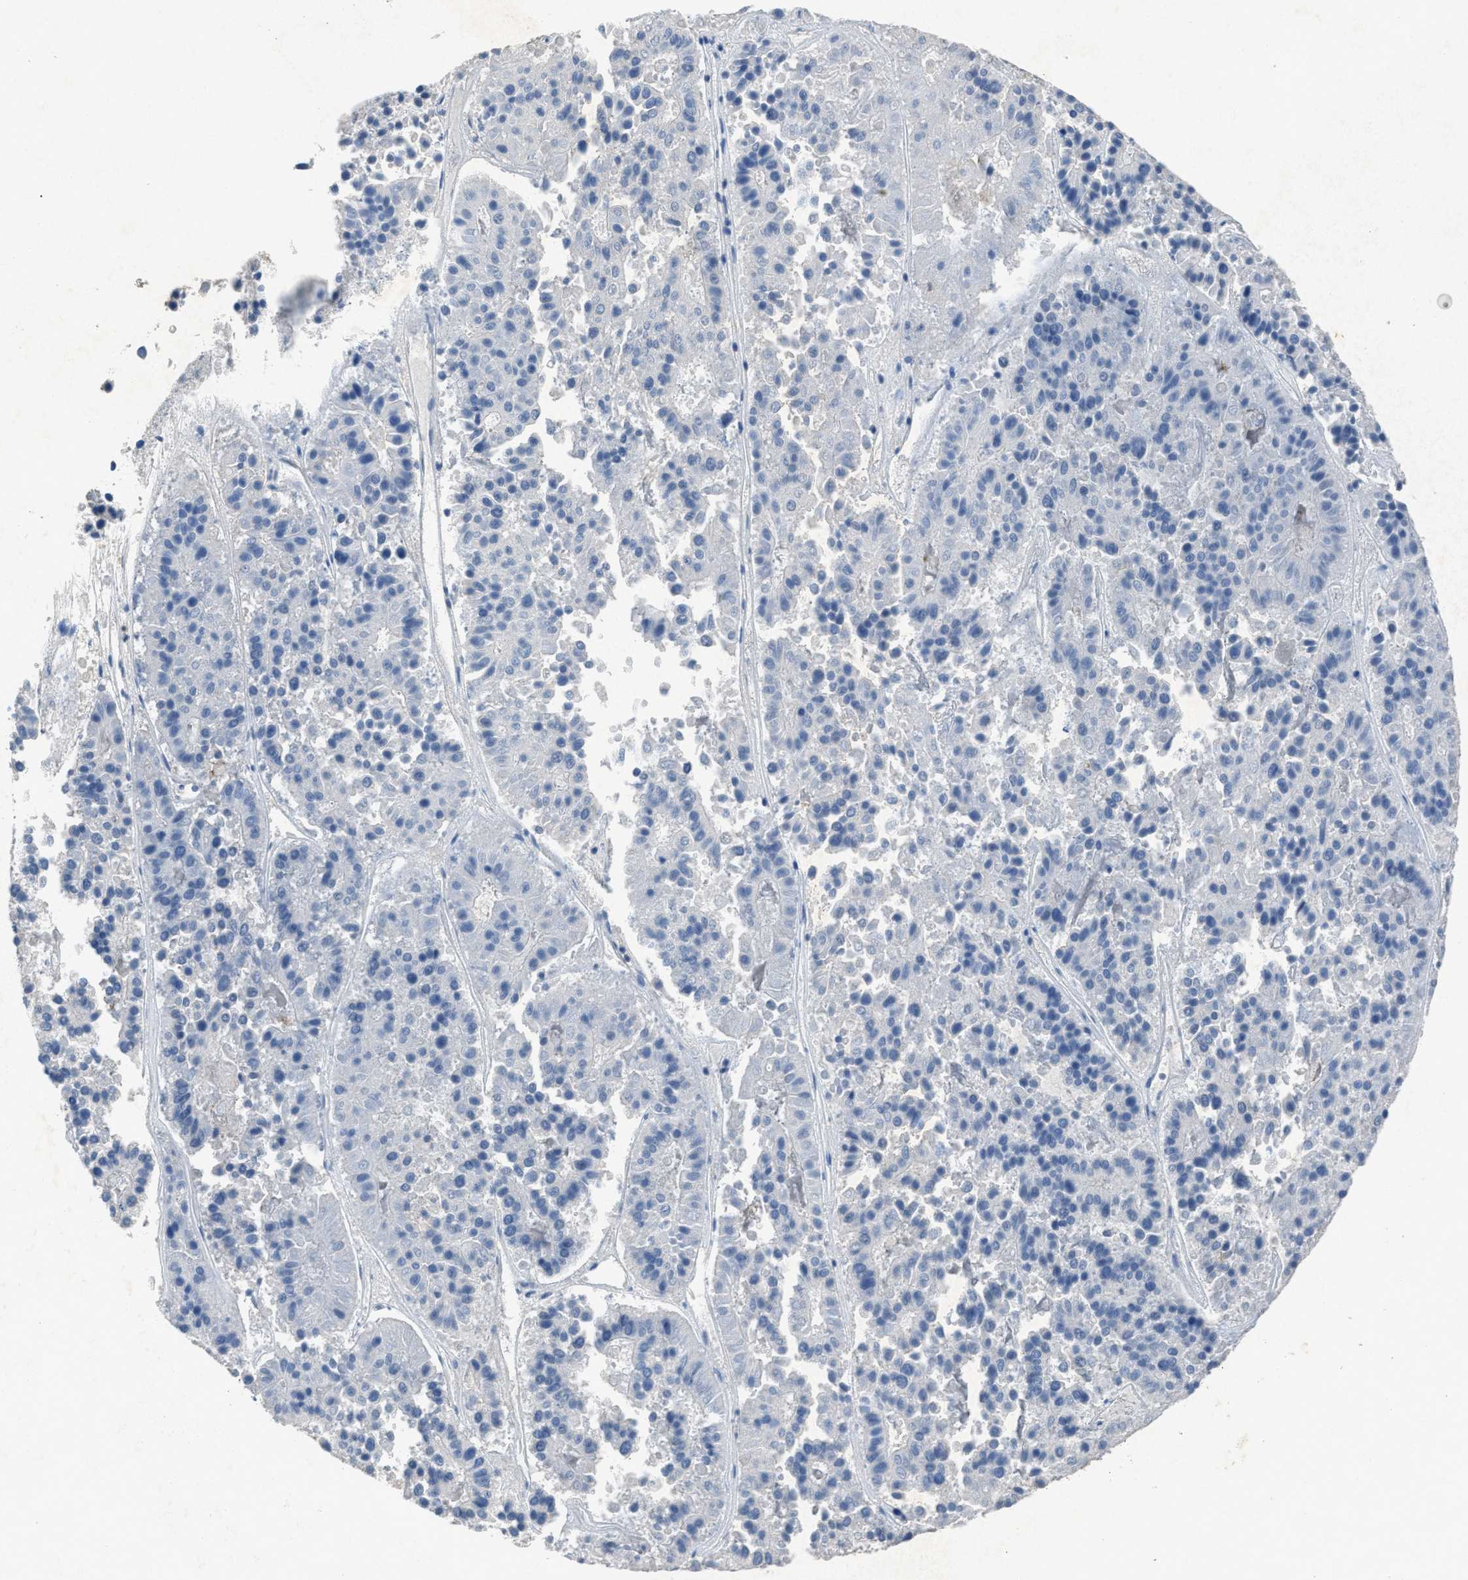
{"staining": {"intensity": "negative", "quantity": "none", "location": "none"}, "tissue": "pancreatic cancer", "cell_type": "Tumor cells", "image_type": "cancer", "snomed": [{"axis": "morphology", "description": "Adenocarcinoma, NOS"}, {"axis": "topography", "description": "Pancreas"}], "caption": "High magnification brightfield microscopy of pancreatic cancer (adenocarcinoma) stained with DAB (3,3'-diaminobenzidine) (brown) and counterstained with hematoxylin (blue): tumor cells show no significant positivity.", "gene": "OR51E1", "patient": {"sex": "male", "age": 50}}